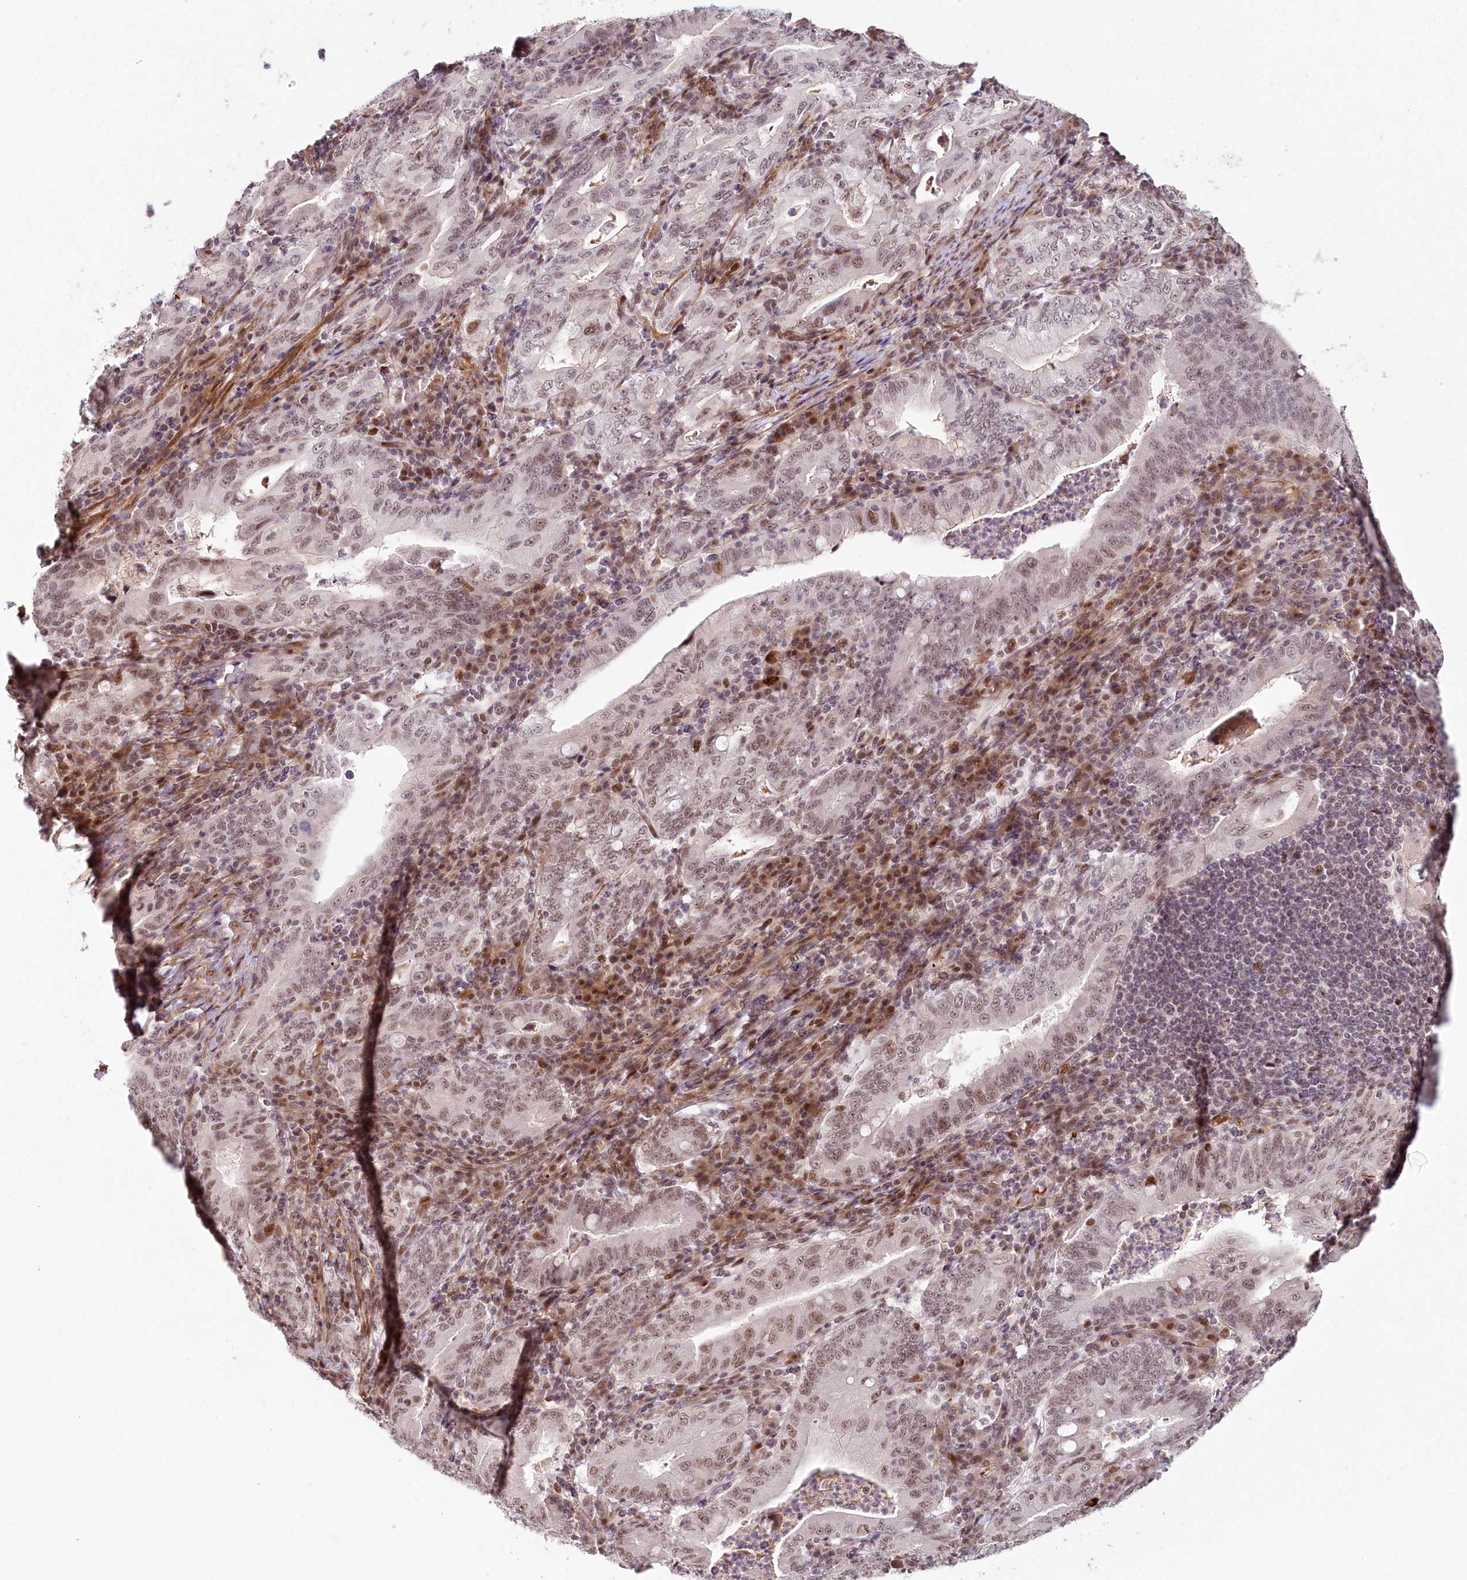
{"staining": {"intensity": "moderate", "quantity": "<25%", "location": "nuclear"}, "tissue": "stomach cancer", "cell_type": "Tumor cells", "image_type": "cancer", "snomed": [{"axis": "morphology", "description": "Normal tissue, NOS"}, {"axis": "morphology", "description": "Adenocarcinoma, NOS"}, {"axis": "topography", "description": "Esophagus"}, {"axis": "topography", "description": "Stomach, upper"}, {"axis": "topography", "description": "Peripheral nerve tissue"}], "caption": "Tumor cells show low levels of moderate nuclear expression in about <25% of cells in human stomach adenocarcinoma.", "gene": "FAM204A", "patient": {"sex": "male", "age": 62}}